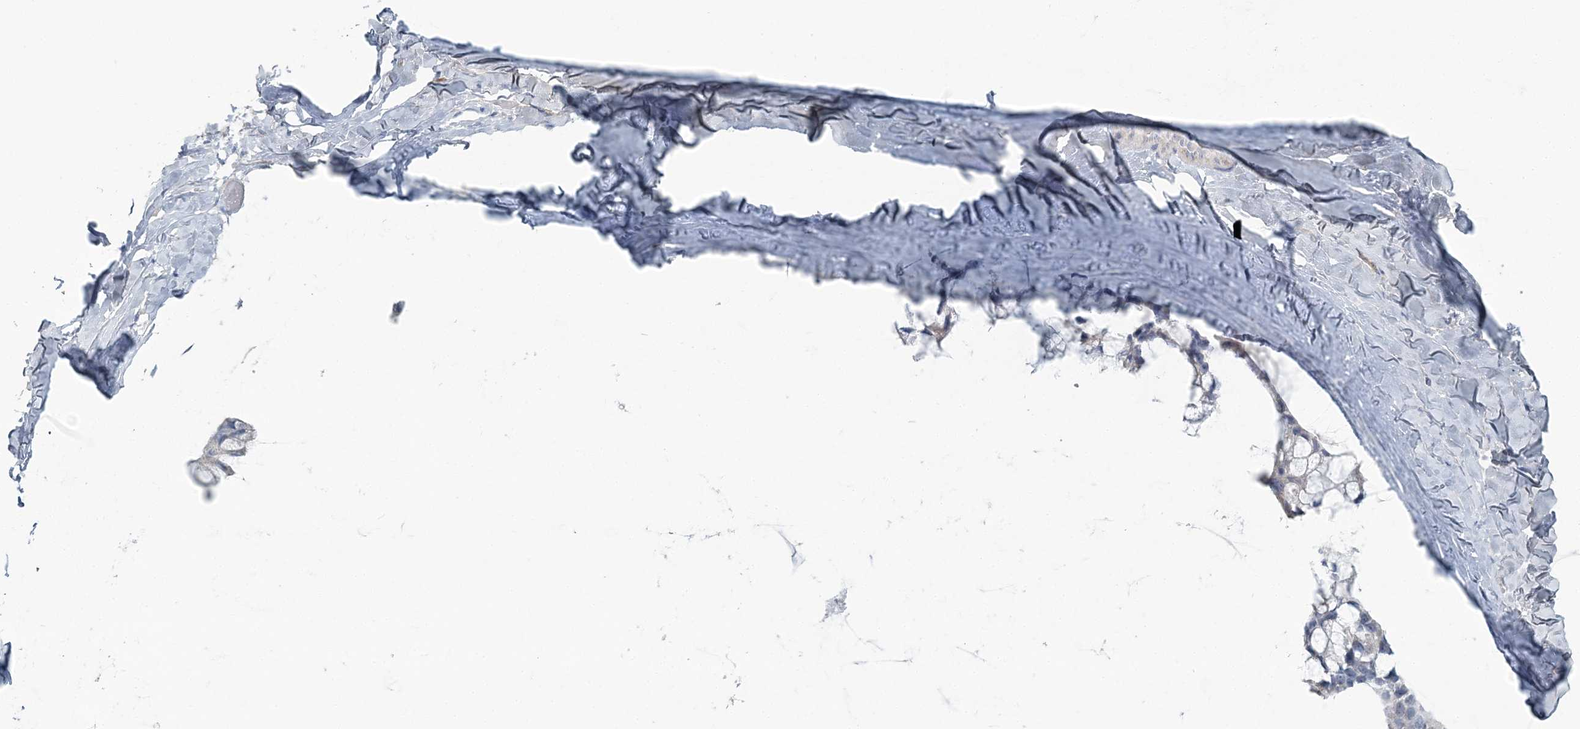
{"staining": {"intensity": "negative", "quantity": "none", "location": "none"}, "tissue": "ovarian cancer", "cell_type": "Tumor cells", "image_type": "cancer", "snomed": [{"axis": "morphology", "description": "Cystadenocarcinoma, mucinous, NOS"}, {"axis": "topography", "description": "Ovary"}], "caption": "Tumor cells show no significant staining in ovarian mucinous cystadenocarcinoma. (Brightfield microscopy of DAB immunohistochemistry at high magnification).", "gene": "CMBL", "patient": {"sex": "female", "age": 39}}